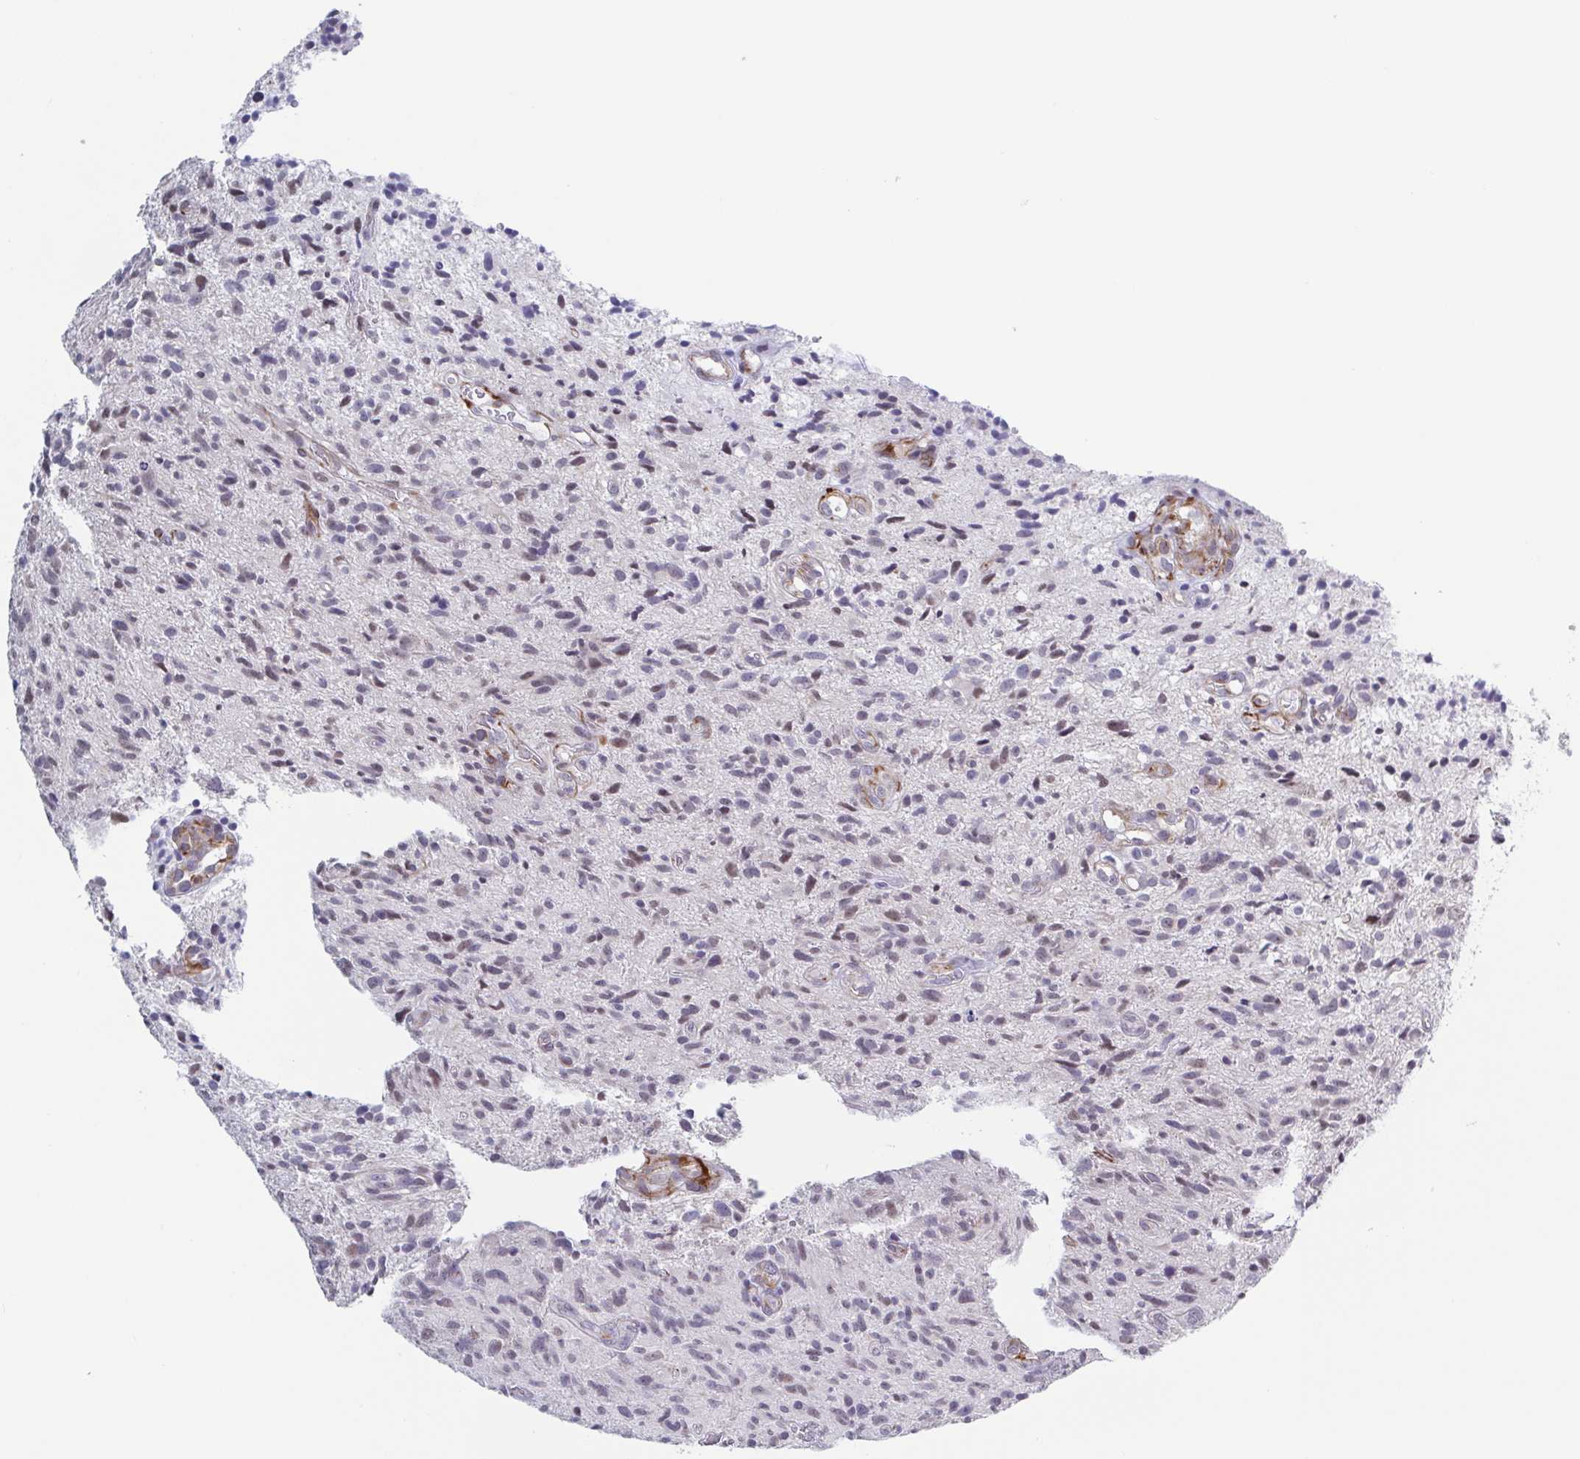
{"staining": {"intensity": "weak", "quantity": "25%-75%", "location": "nuclear"}, "tissue": "glioma", "cell_type": "Tumor cells", "image_type": "cancer", "snomed": [{"axis": "morphology", "description": "Glioma, malignant, High grade"}, {"axis": "topography", "description": "Brain"}], "caption": "This image exhibits immunohistochemistry (IHC) staining of human high-grade glioma (malignant), with low weak nuclear positivity in approximately 25%-75% of tumor cells.", "gene": "TMEM92", "patient": {"sex": "male", "age": 75}}